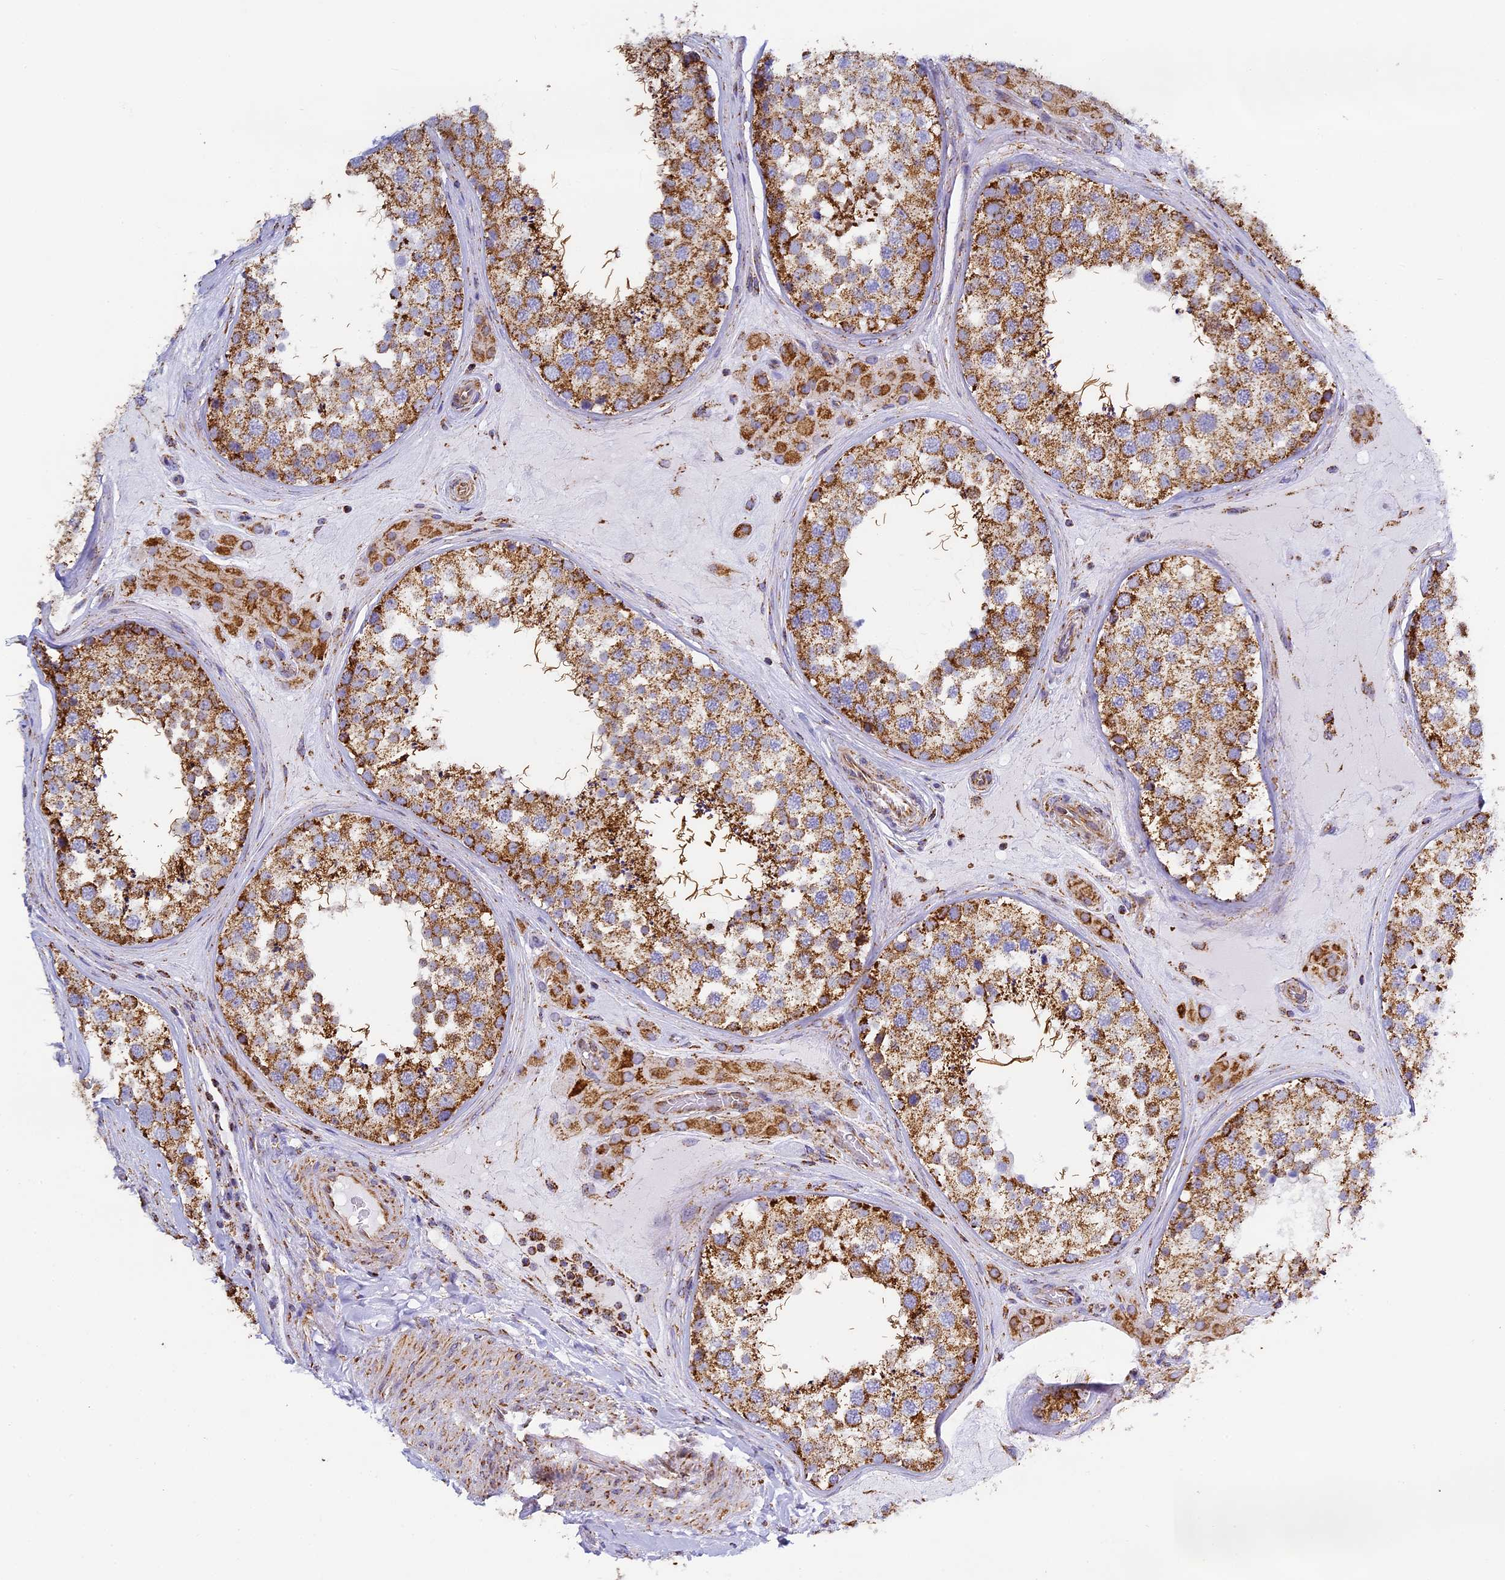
{"staining": {"intensity": "strong", "quantity": ">75%", "location": "cytoplasmic/membranous"}, "tissue": "testis", "cell_type": "Cells in seminiferous ducts", "image_type": "normal", "snomed": [{"axis": "morphology", "description": "Normal tissue, NOS"}, {"axis": "topography", "description": "Testis"}], "caption": "Testis stained for a protein (brown) shows strong cytoplasmic/membranous positive positivity in approximately >75% of cells in seminiferous ducts.", "gene": "STK17A", "patient": {"sex": "male", "age": 46}}